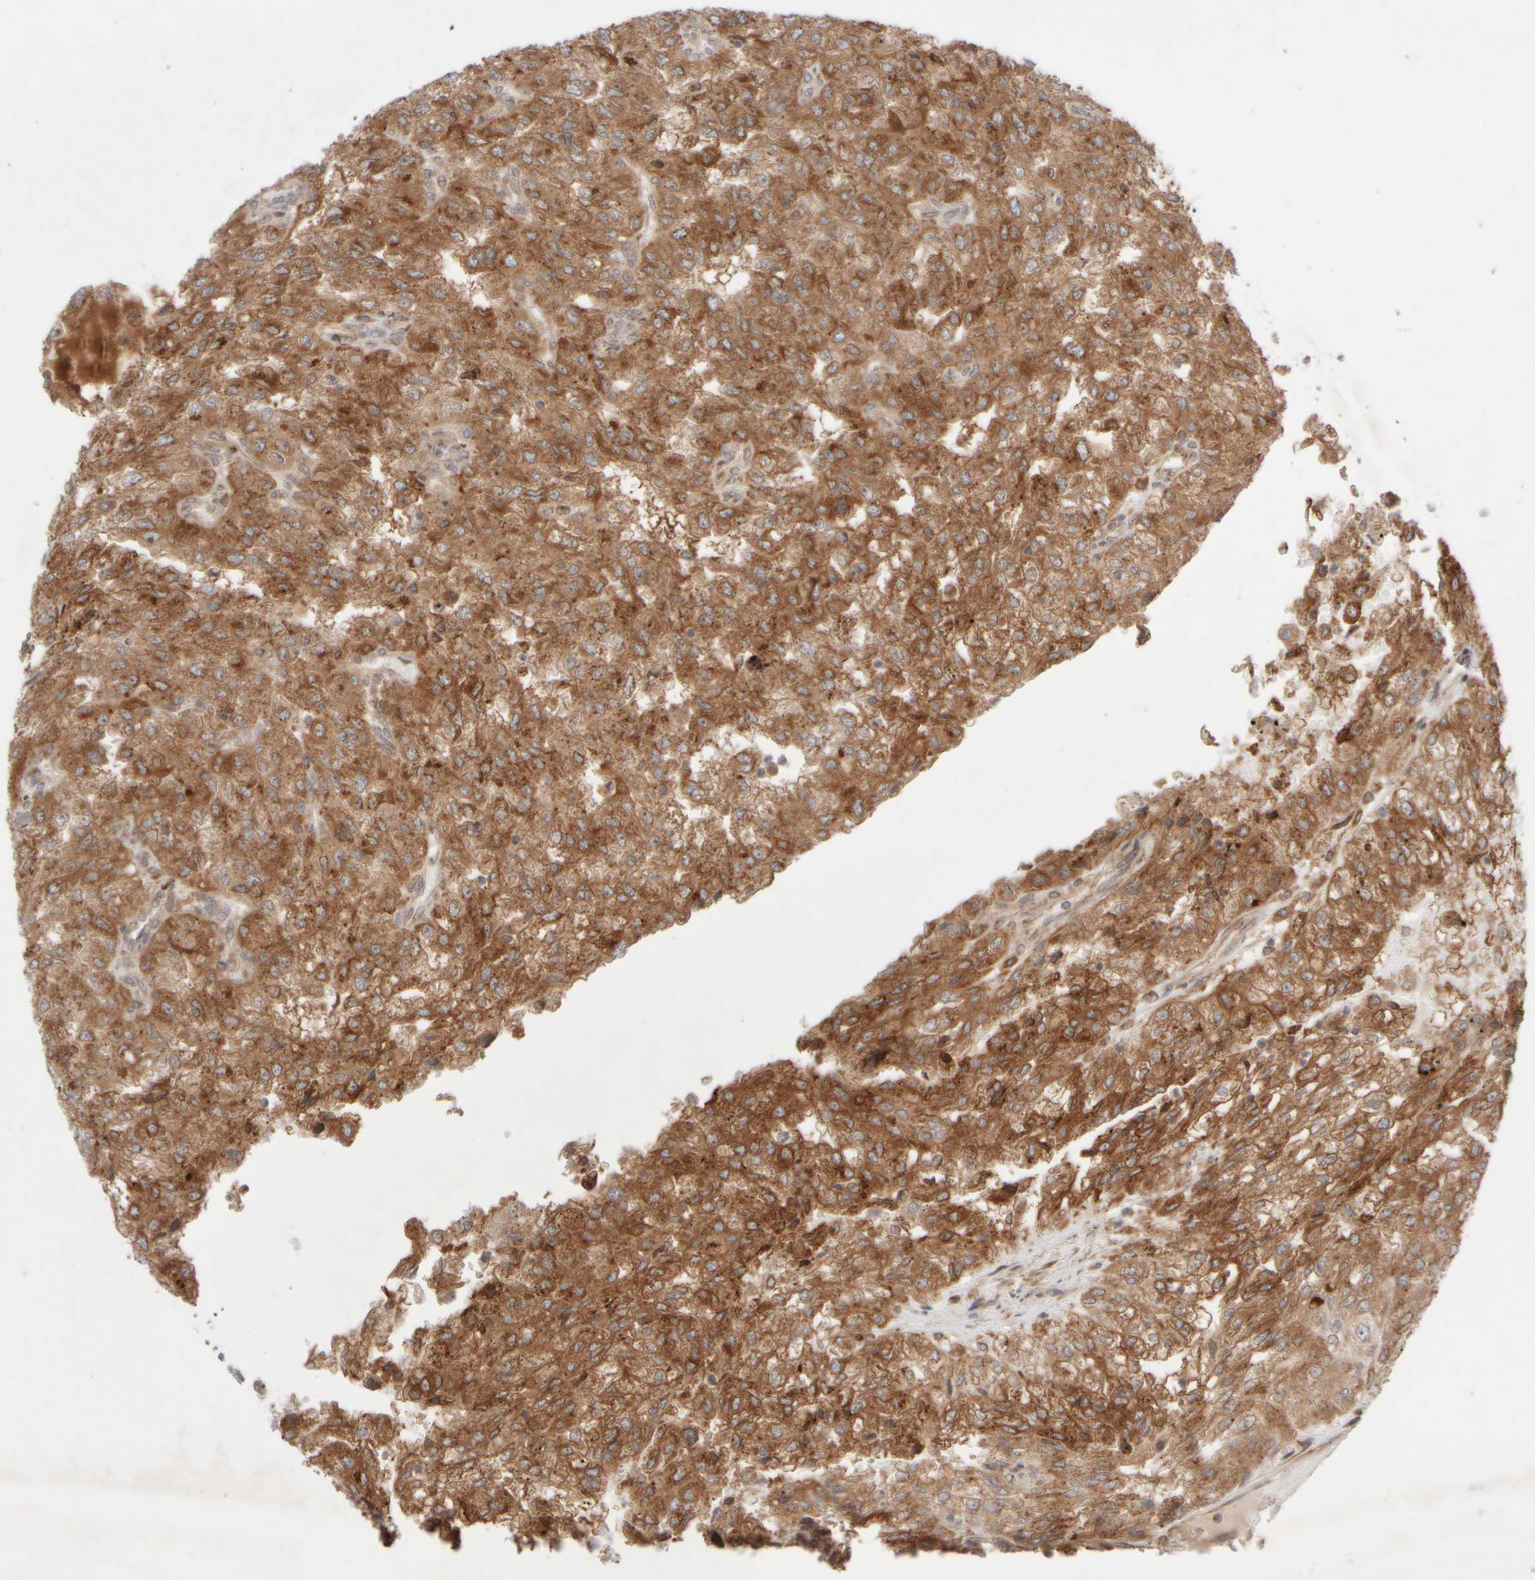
{"staining": {"intensity": "strong", "quantity": ">75%", "location": "cytoplasmic/membranous"}, "tissue": "renal cancer", "cell_type": "Tumor cells", "image_type": "cancer", "snomed": [{"axis": "morphology", "description": "Adenocarcinoma, NOS"}, {"axis": "topography", "description": "Kidney"}], "caption": "High-power microscopy captured an immunohistochemistry histopathology image of renal cancer (adenocarcinoma), revealing strong cytoplasmic/membranous positivity in approximately >75% of tumor cells.", "gene": "GCN1", "patient": {"sex": "female", "age": 54}}